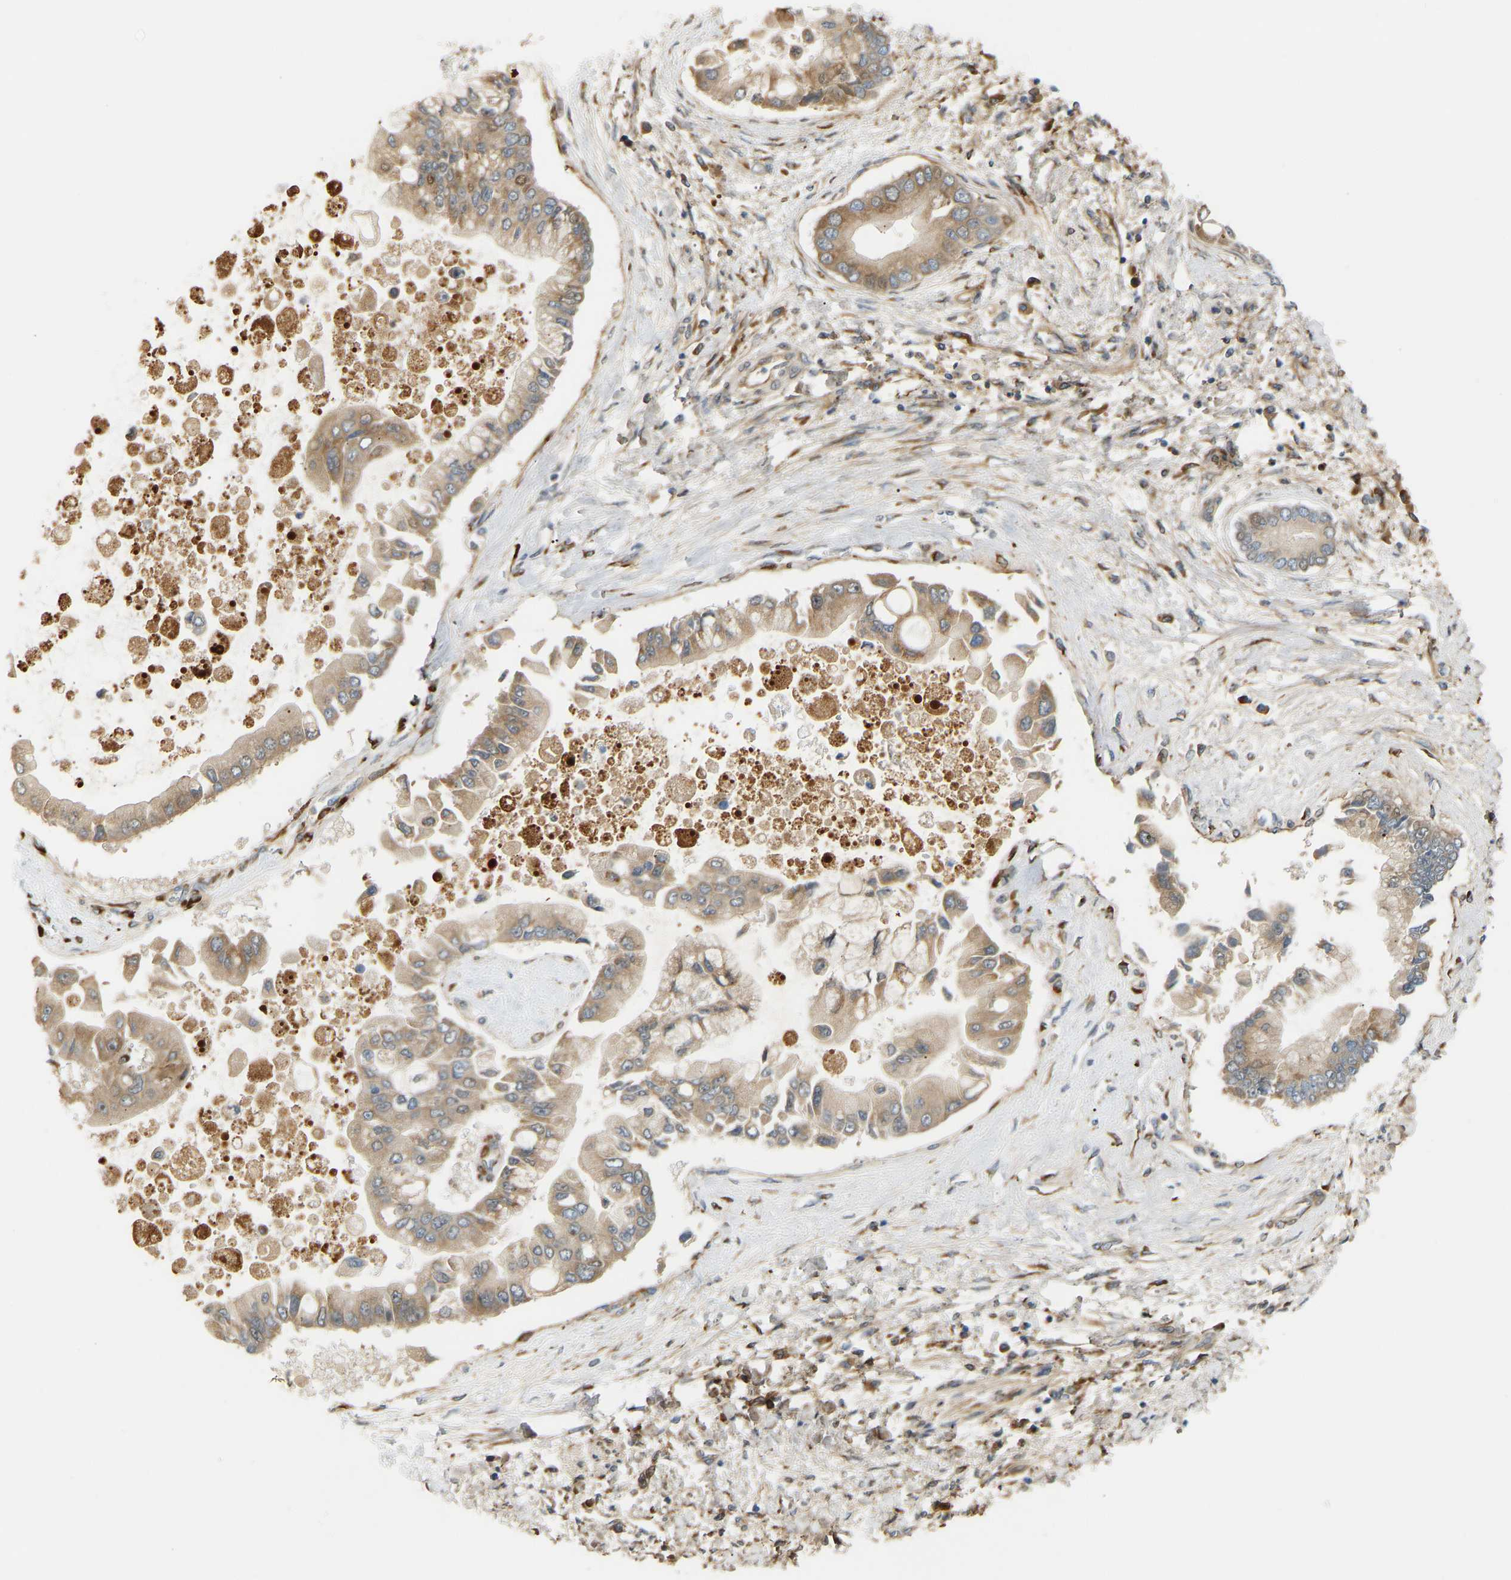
{"staining": {"intensity": "moderate", "quantity": ">75%", "location": "cytoplasmic/membranous"}, "tissue": "liver cancer", "cell_type": "Tumor cells", "image_type": "cancer", "snomed": [{"axis": "morphology", "description": "Cholangiocarcinoma"}, {"axis": "topography", "description": "Liver"}], "caption": "Cholangiocarcinoma (liver) was stained to show a protein in brown. There is medium levels of moderate cytoplasmic/membranous expression in about >75% of tumor cells.", "gene": "PLCG2", "patient": {"sex": "male", "age": 50}}